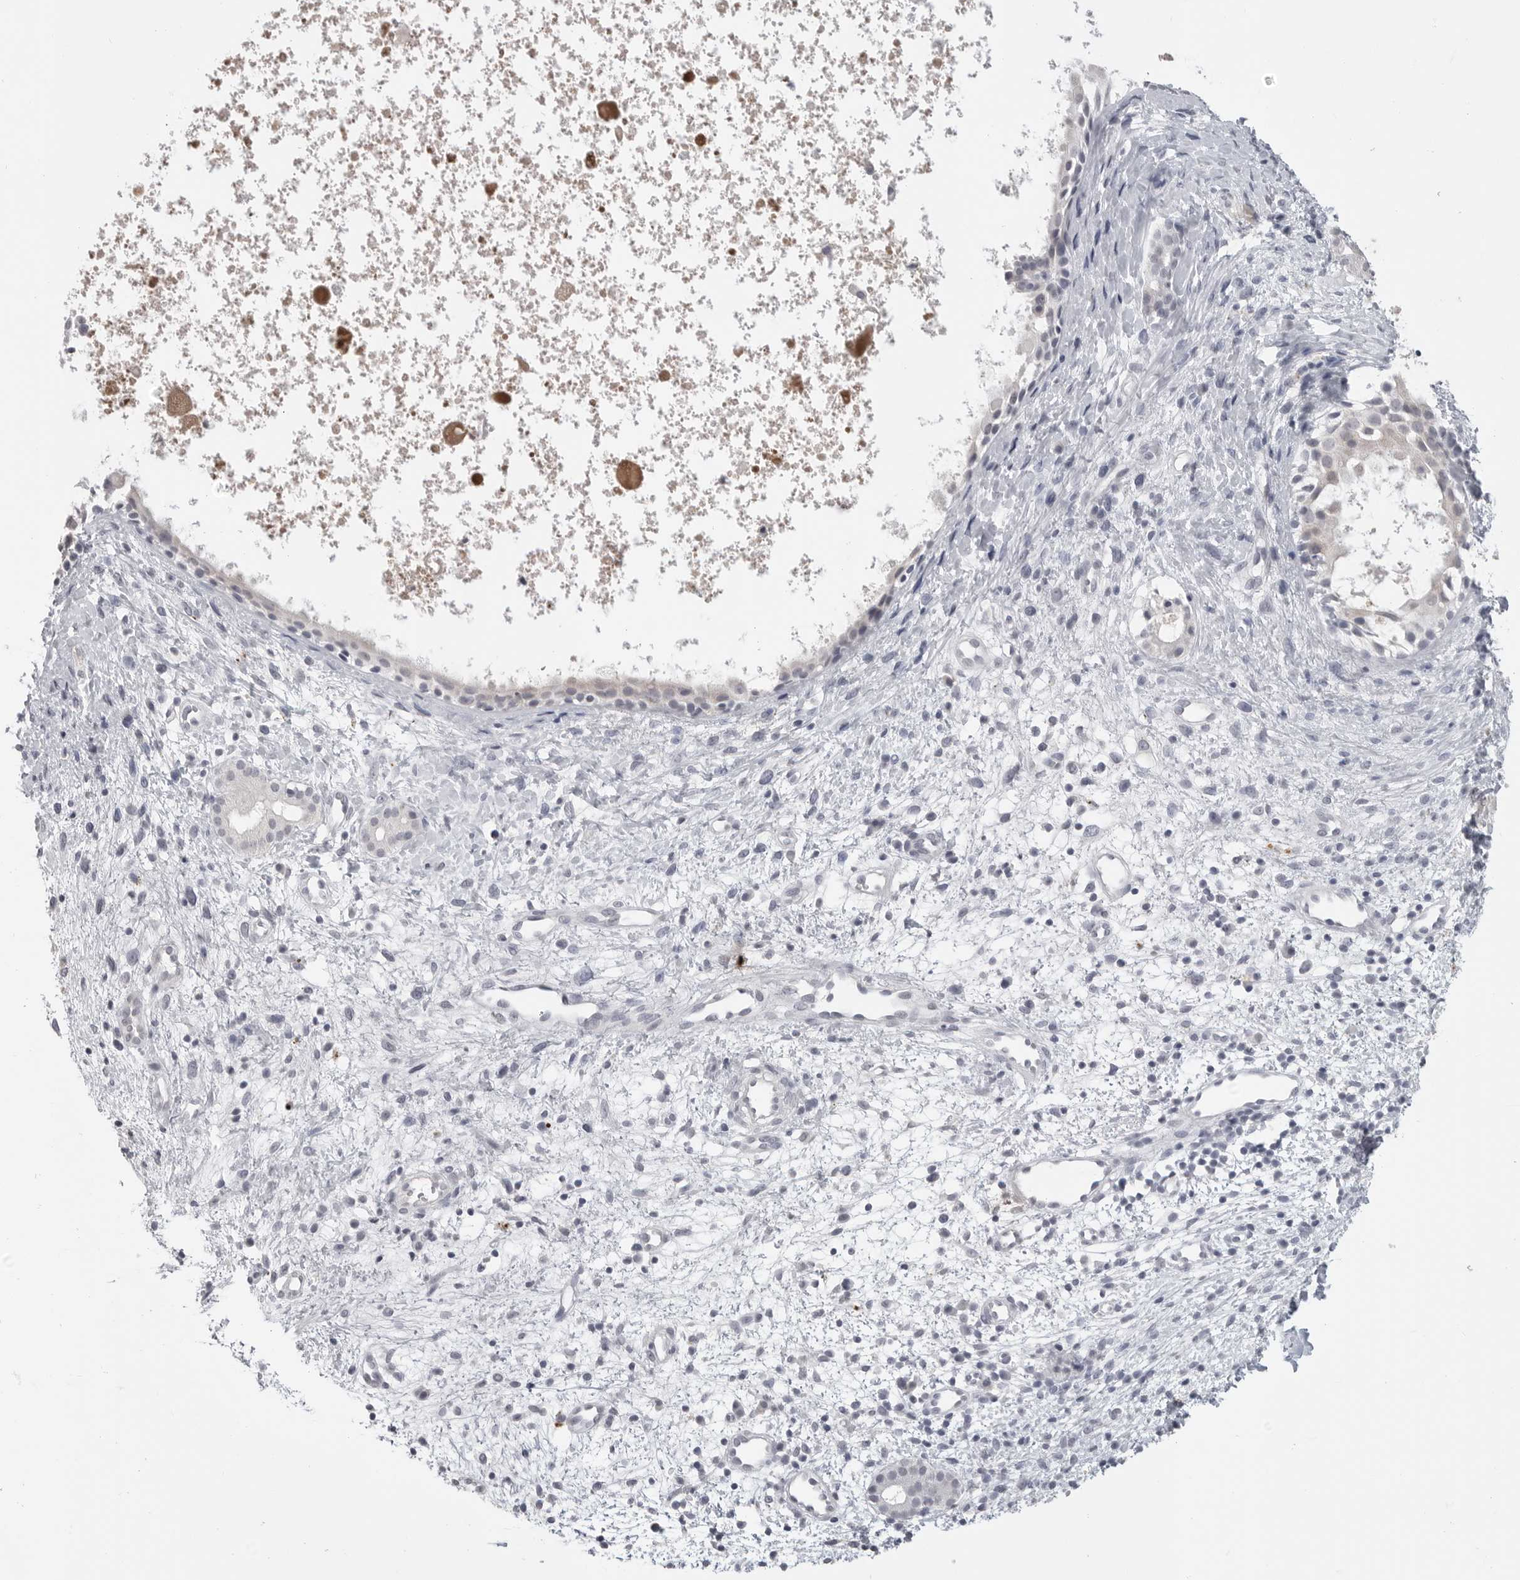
{"staining": {"intensity": "negative", "quantity": "none", "location": "none"}, "tissue": "nasopharynx", "cell_type": "Respiratory epithelial cells", "image_type": "normal", "snomed": [{"axis": "morphology", "description": "Normal tissue, NOS"}, {"axis": "topography", "description": "Nasopharynx"}], "caption": "Normal nasopharynx was stained to show a protein in brown. There is no significant staining in respiratory epithelial cells.", "gene": "PRSS1", "patient": {"sex": "male", "age": 22}}